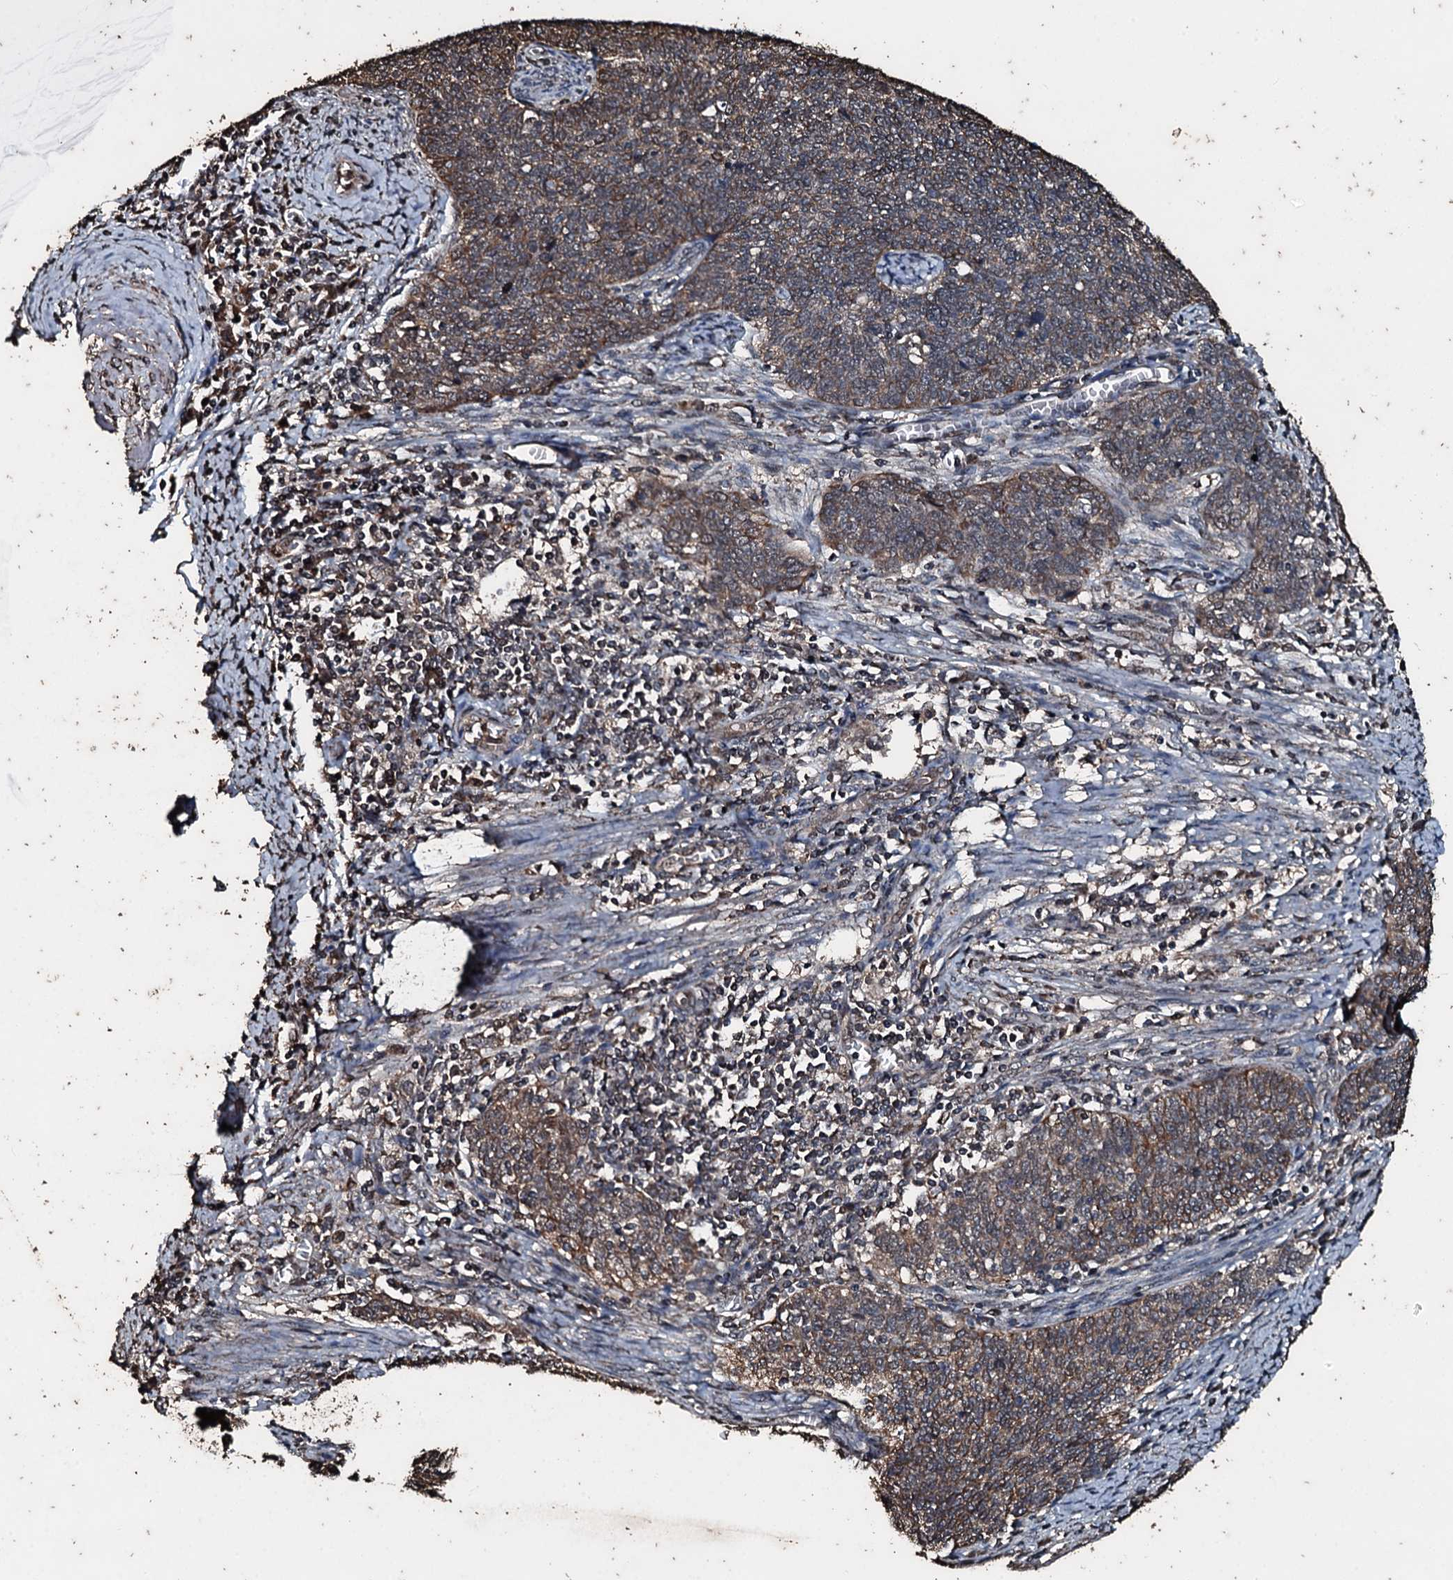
{"staining": {"intensity": "weak", "quantity": ">75%", "location": "cytoplasmic/membranous"}, "tissue": "cervical cancer", "cell_type": "Tumor cells", "image_type": "cancer", "snomed": [{"axis": "morphology", "description": "Squamous cell carcinoma, NOS"}, {"axis": "topography", "description": "Cervix"}], "caption": "Squamous cell carcinoma (cervical) was stained to show a protein in brown. There is low levels of weak cytoplasmic/membranous positivity in approximately >75% of tumor cells.", "gene": "FAAP24", "patient": {"sex": "female", "age": 39}}